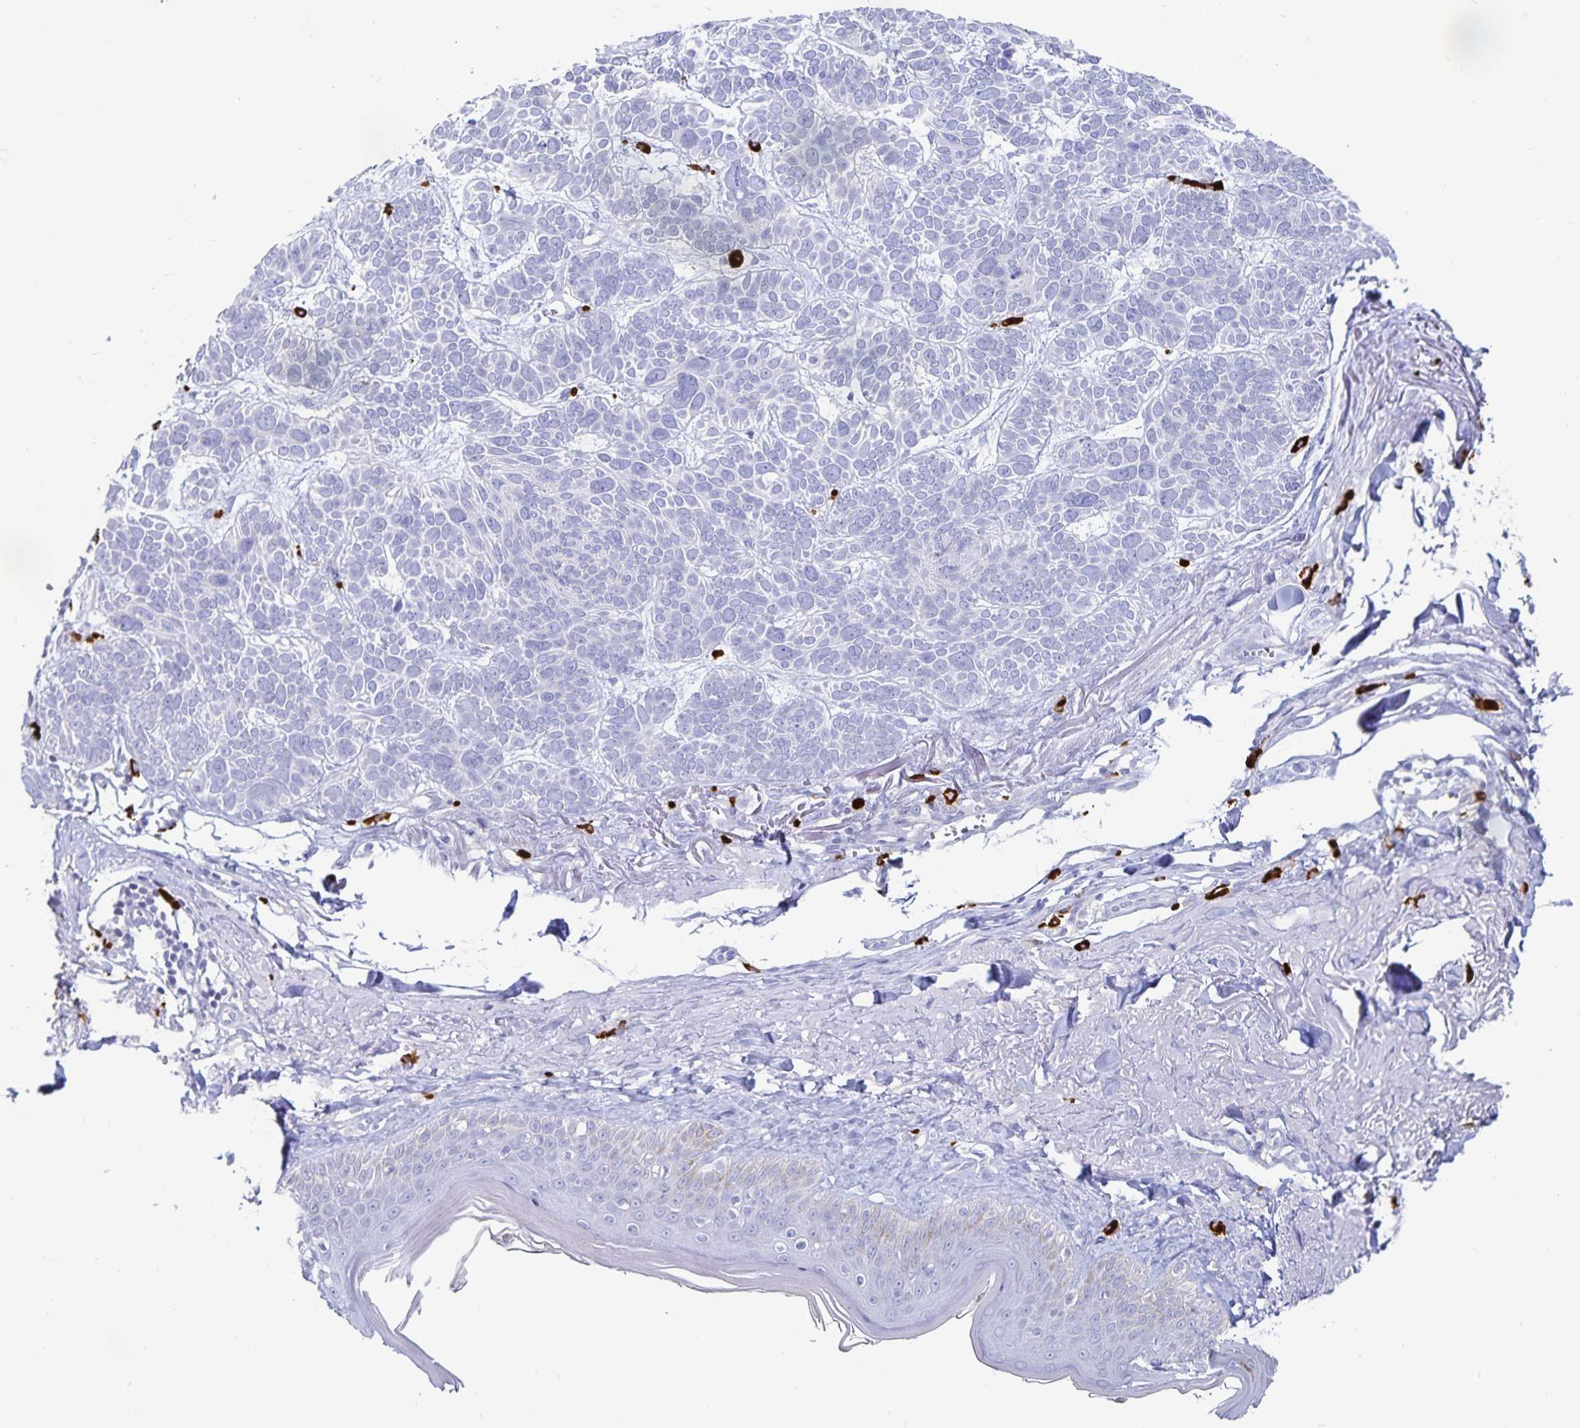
{"staining": {"intensity": "negative", "quantity": "none", "location": "none"}, "tissue": "skin cancer", "cell_type": "Tumor cells", "image_type": "cancer", "snomed": [{"axis": "morphology", "description": "Basal cell carcinoma"}, {"axis": "morphology", "description": "BCC, low aggressive"}, {"axis": "topography", "description": "Skin"}, {"axis": "topography", "description": "Skin of face"}], "caption": "Skin bcc,  low aggressive was stained to show a protein in brown. There is no significant staining in tumor cells.", "gene": "PKHD1", "patient": {"sex": "male", "age": 73}}